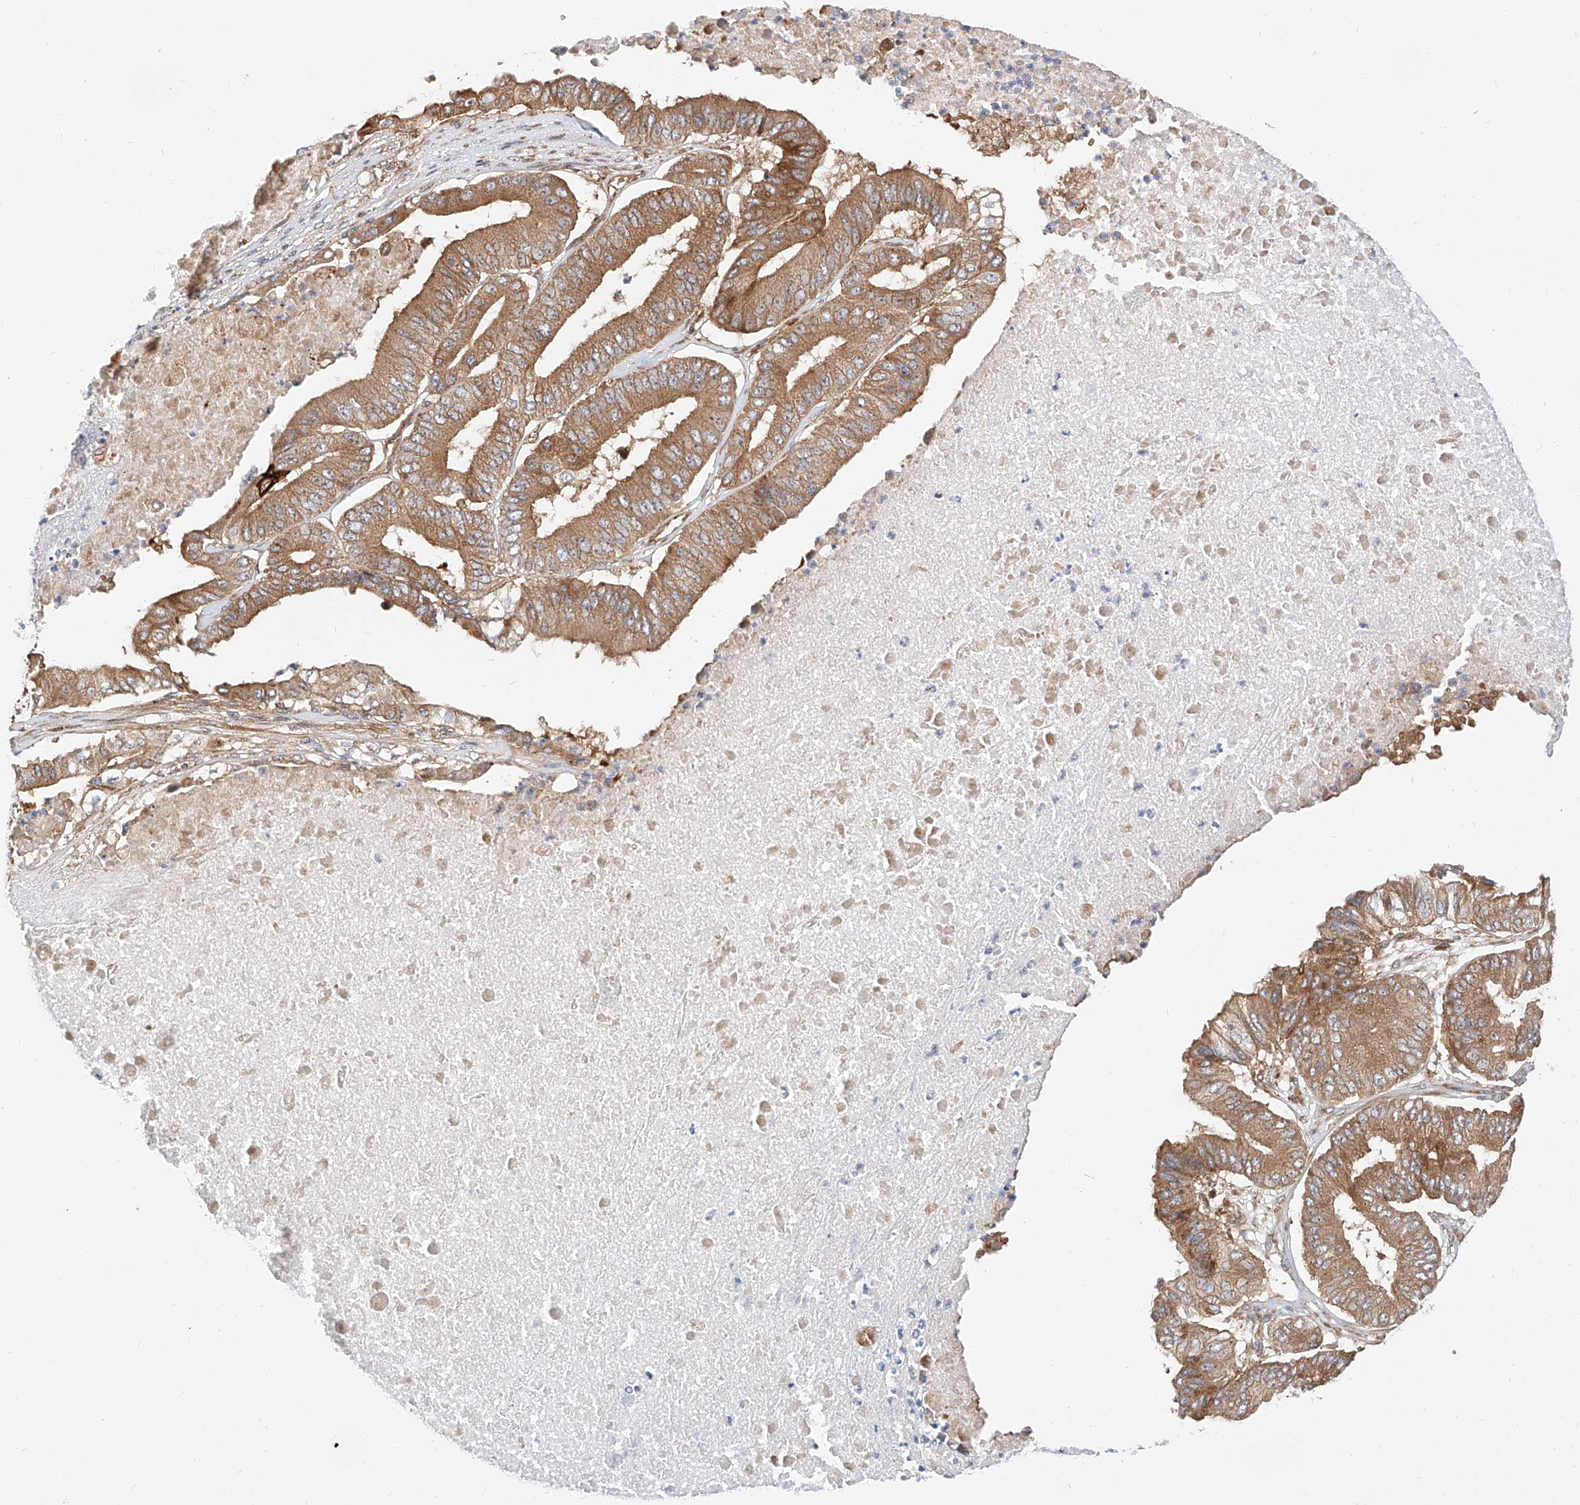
{"staining": {"intensity": "strong", "quantity": ">75%", "location": "cytoplasmic/membranous"}, "tissue": "pancreatic cancer", "cell_type": "Tumor cells", "image_type": "cancer", "snomed": [{"axis": "morphology", "description": "Adenocarcinoma, NOS"}, {"axis": "topography", "description": "Pancreas"}], "caption": "About >75% of tumor cells in adenocarcinoma (pancreatic) exhibit strong cytoplasmic/membranous protein staining as visualized by brown immunohistochemical staining.", "gene": "ISCA2", "patient": {"sex": "female", "age": 77}}